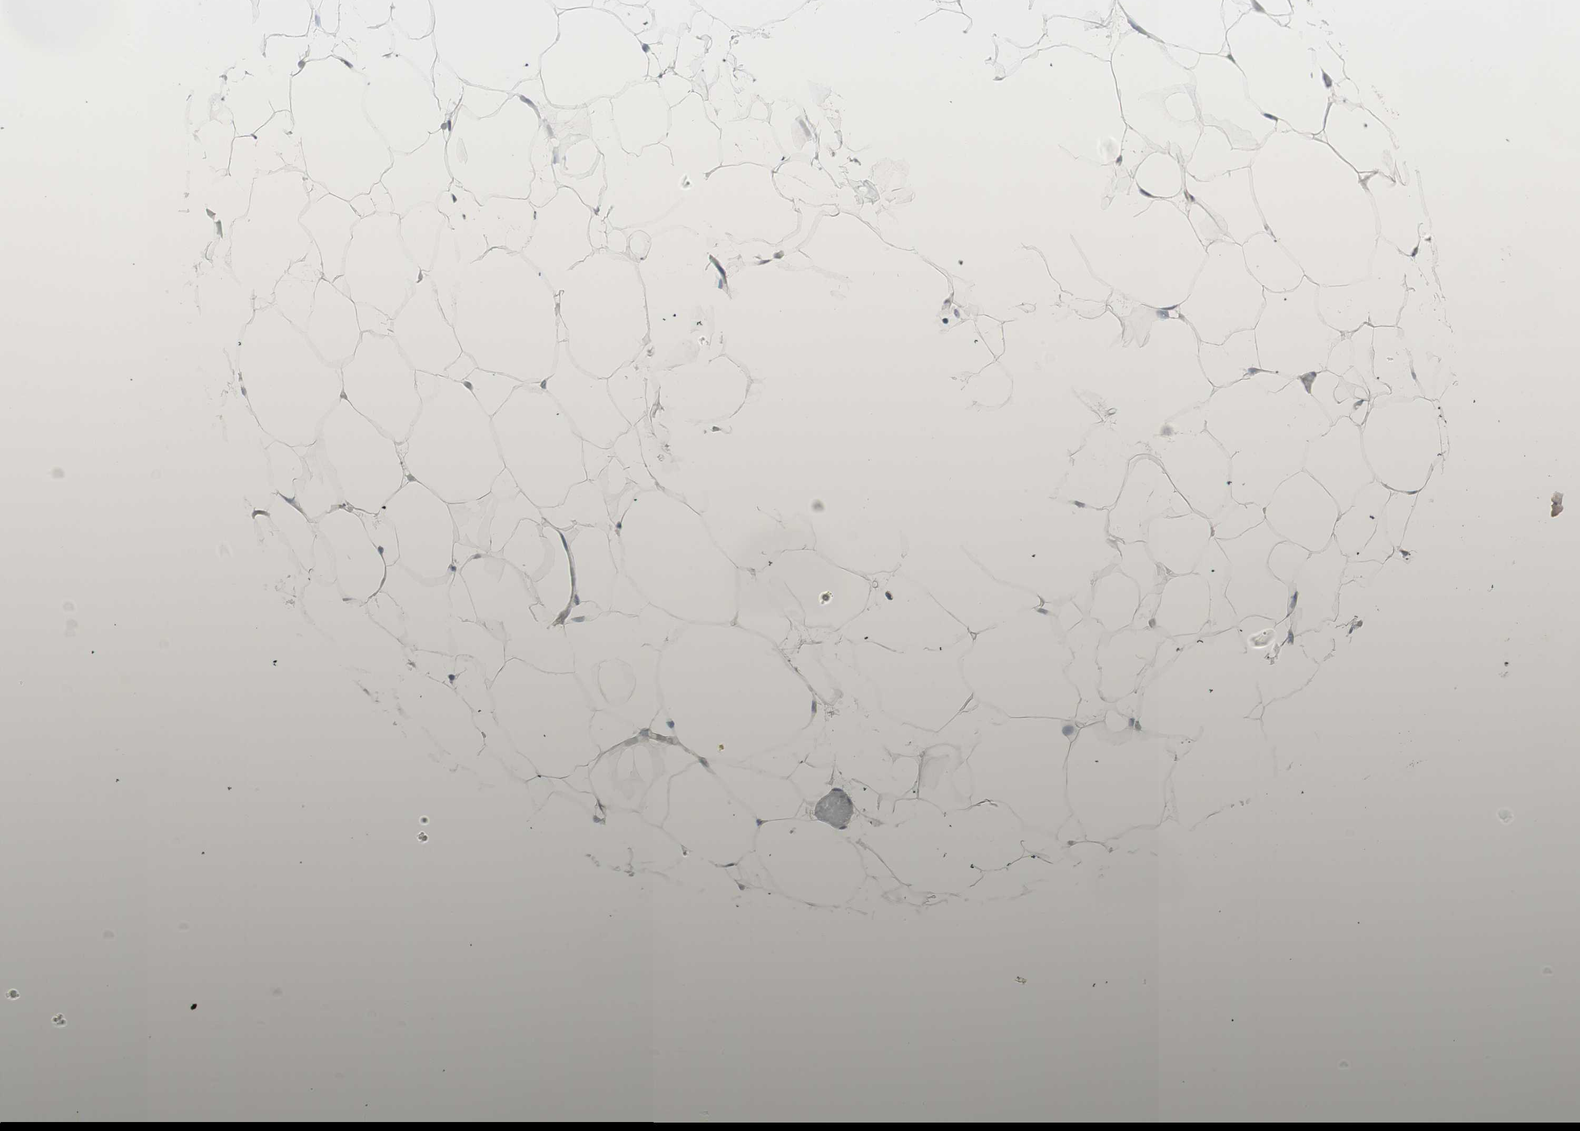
{"staining": {"intensity": "negative", "quantity": "none", "location": "none"}, "tissue": "adipose tissue", "cell_type": "Adipocytes", "image_type": "normal", "snomed": [{"axis": "morphology", "description": "Normal tissue, NOS"}, {"axis": "topography", "description": "Breast"}, {"axis": "topography", "description": "Adipose tissue"}], "caption": "An immunohistochemistry photomicrograph of benign adipose tissue is shown. There is no staining in adipocytes of adipose tissue. (Stains: DAB IHC with hematoxylin counter stain, Microscopy: brightfield microscopy at high magnification).", "gene": "MAP4K4", "patient": {"sex": "female", "age": 25}}